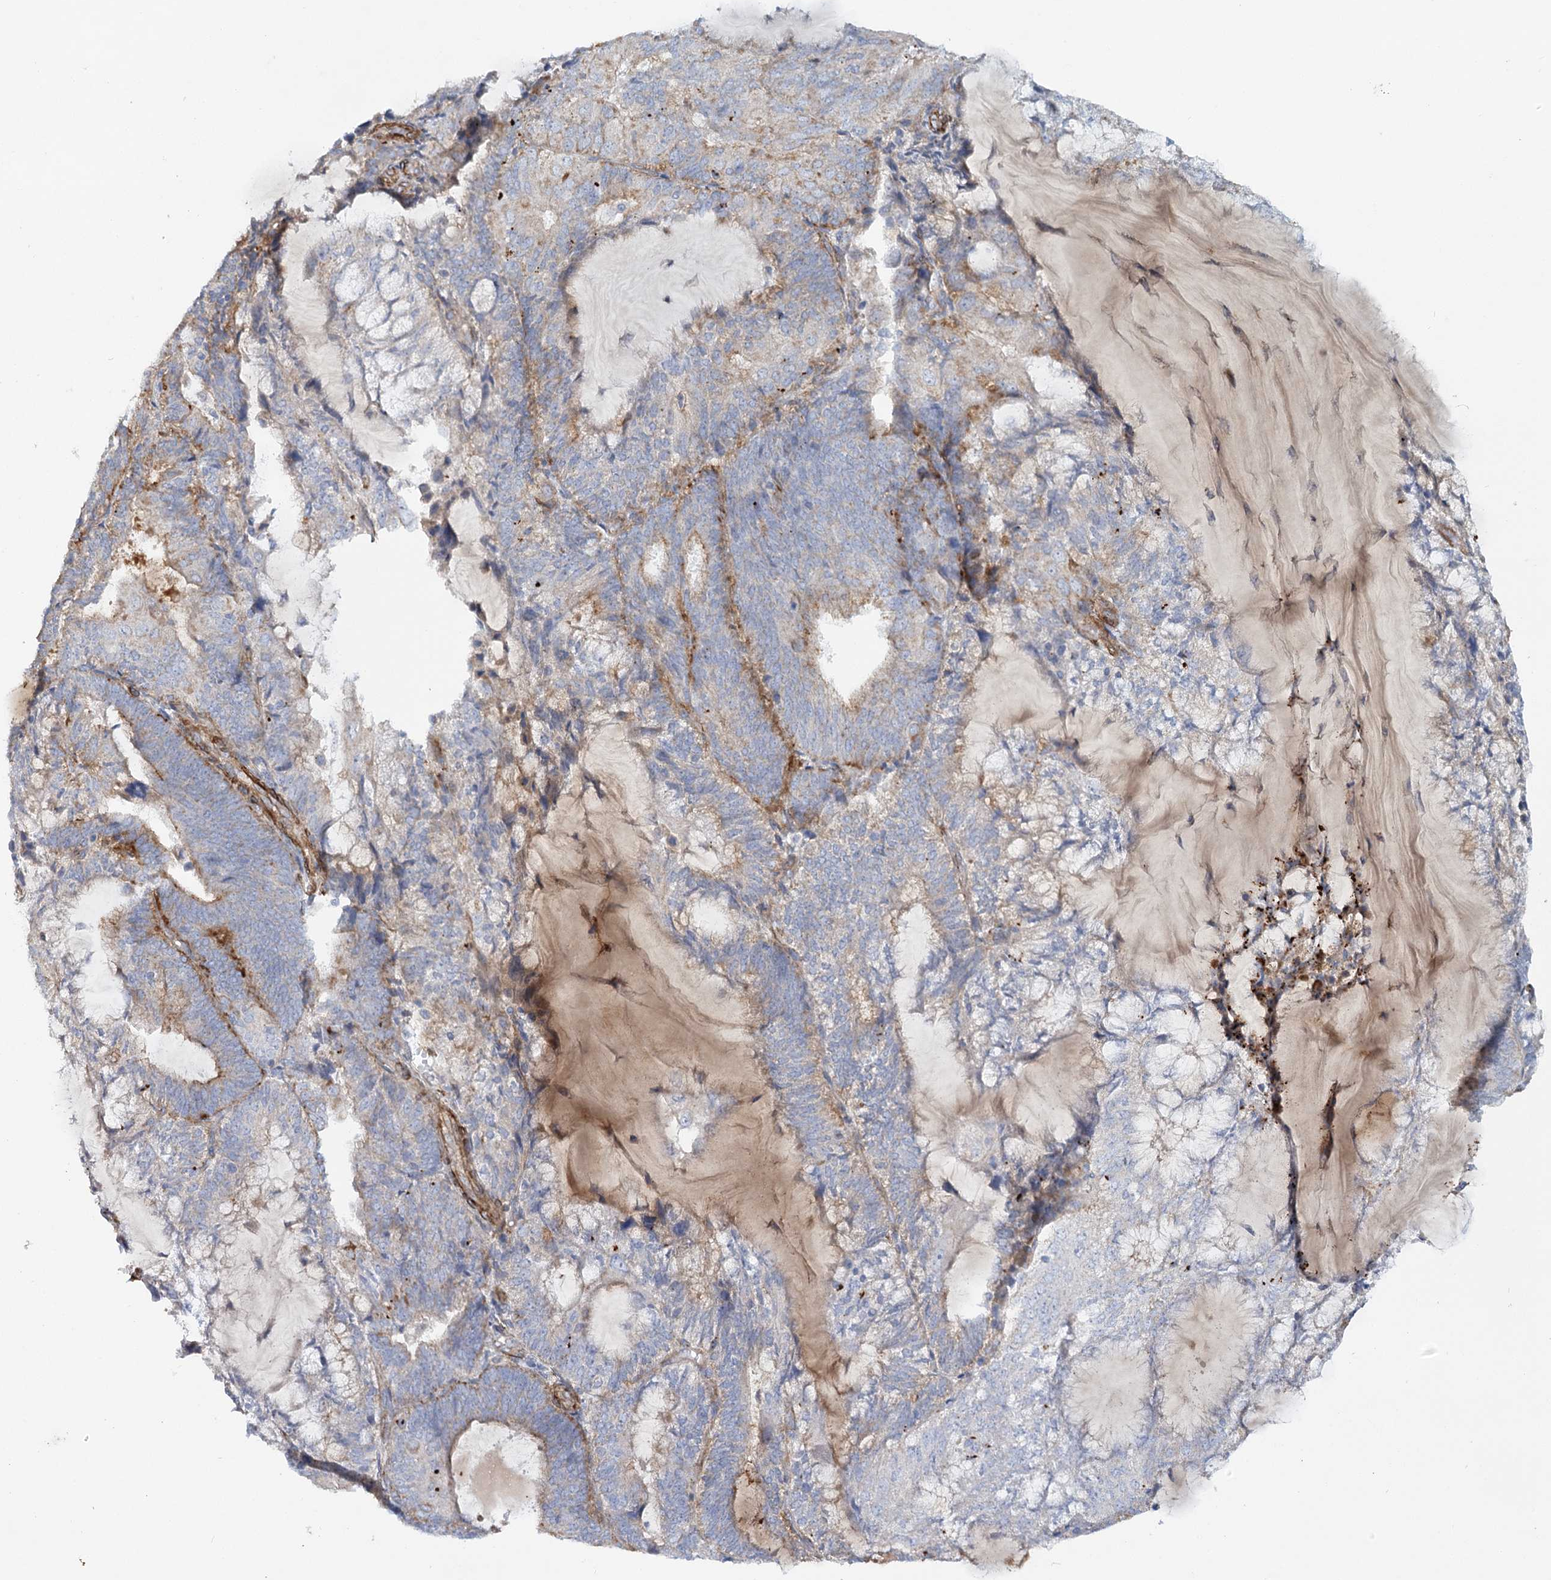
{"staining": {"intensity": "weak", "quantity": "<25%", "location": "cytoplasmic/membranous"}, "tissue": "endometrial cancer", "cell_type": "Tumor cells", "image_type": "cancer", "snomed": [{"axis": "morphology", "description": "Adenocarcinoma, NOS"}, {"axis": "topography", "description": "Endometrium"}], "caption": "Immunohistochemistry (IHC) photomicrograph of neoplastic tissue: human endometrial adenocarcinoma stained with DAB (3,3'-diaminobenzidine) demonstrates no significant protein positivity in tumor cells. (DAB (3,3'-diaminobenzidine) immunohistochemistry (IHC) visualized using brightfield microscopy, high magnification).", "gene": "TMEM164", "patient": {"sex": "female", "age": 81}}